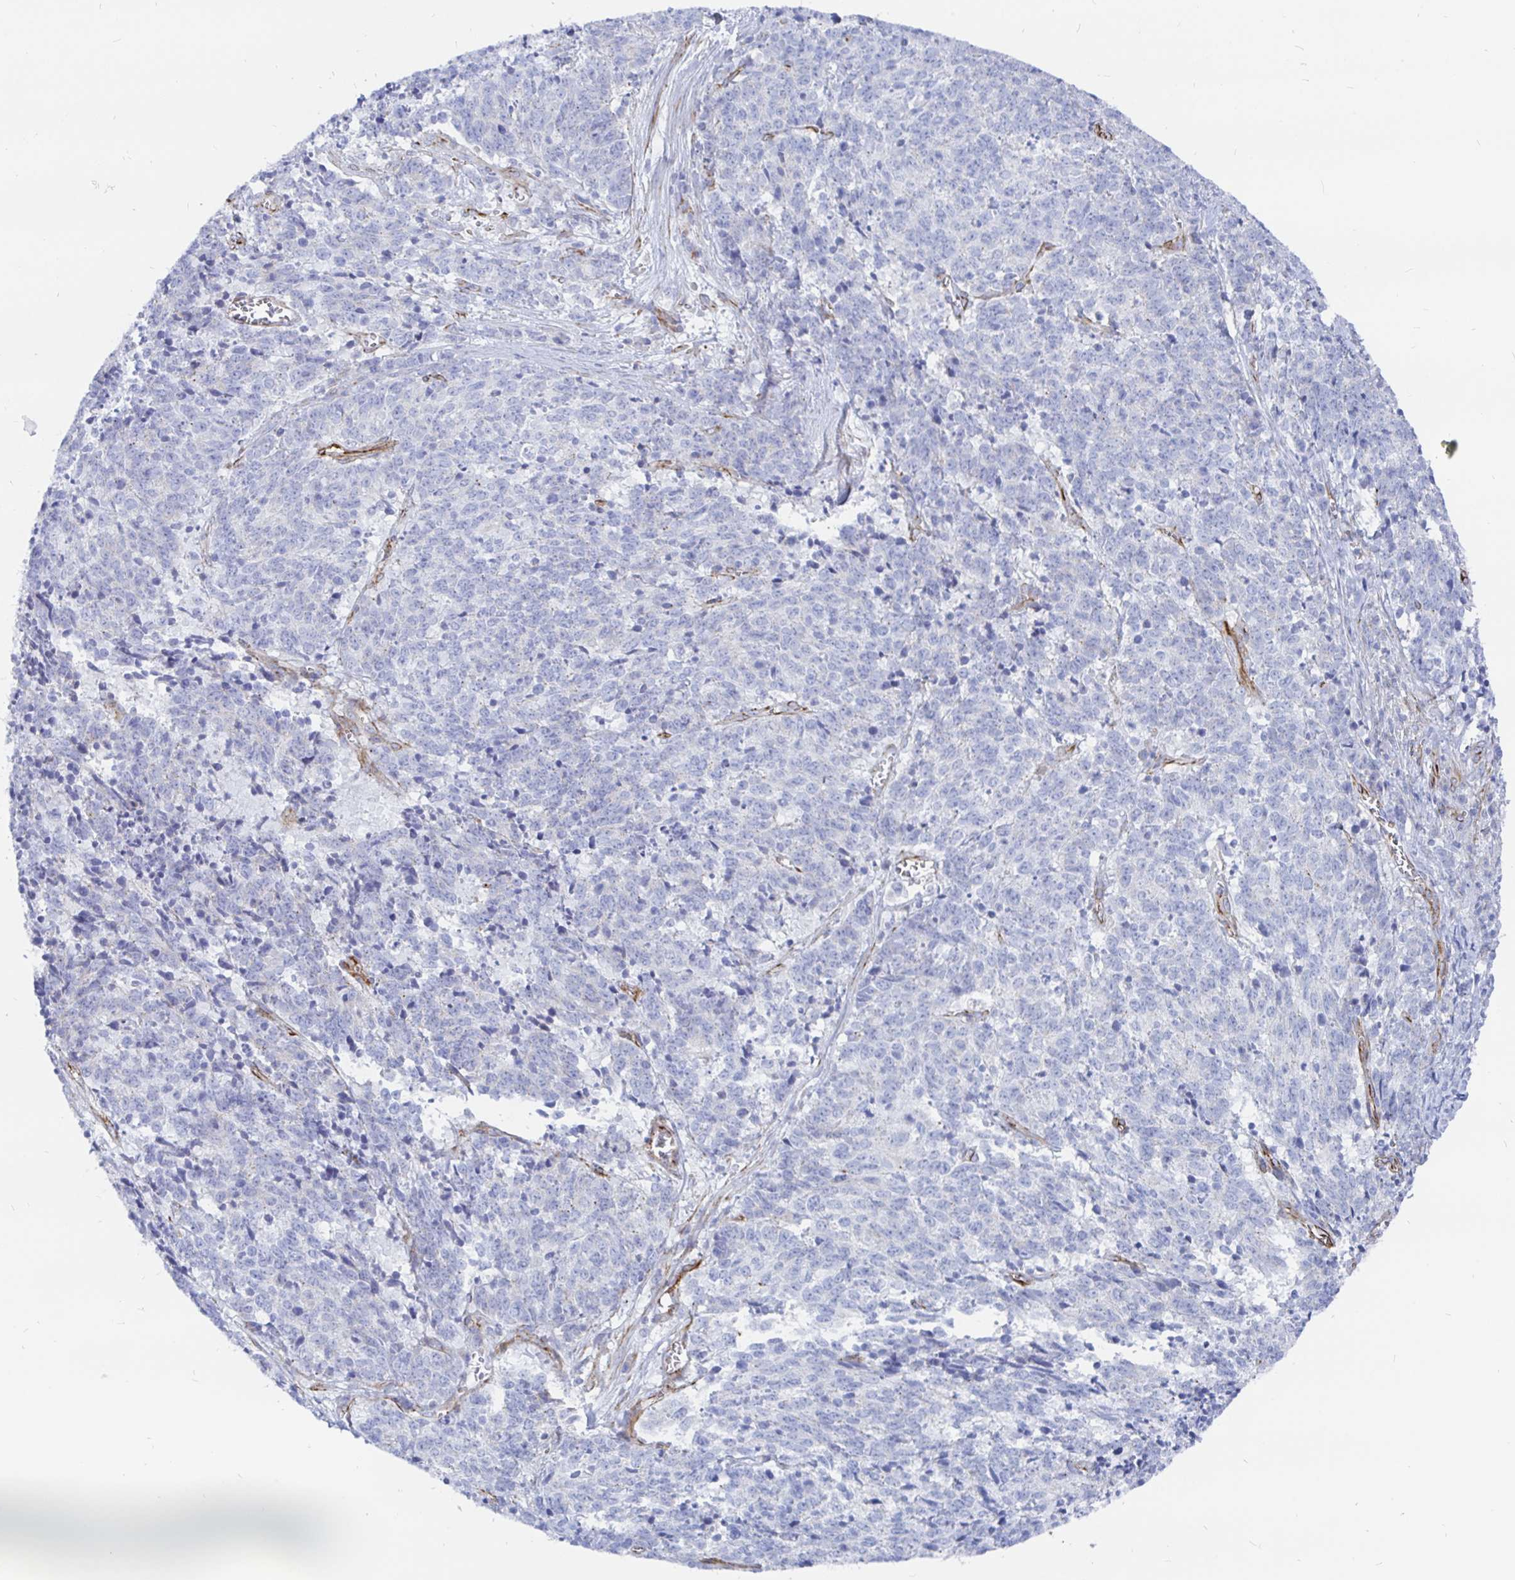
{"staining": {"intensity": "negative", "quantity": "none", "location": "none"}, "tissue": "cervical cancer", "cell_type": "Tumor cells", "image_type": "cancer", "snomed": [{"axis": "morphology", "description": "Squamous cell carcinoma, NOS"}, {"axis": "topography", "description": "Cervix"}], "caption": "Tumor cells are negative for brown protein staining in cervical cancer. (DAB (3,3'-diaminobenzidine) IHC, high magnification).", "gene": "COX16", "patient": {"sex": "female", "age": 29}}